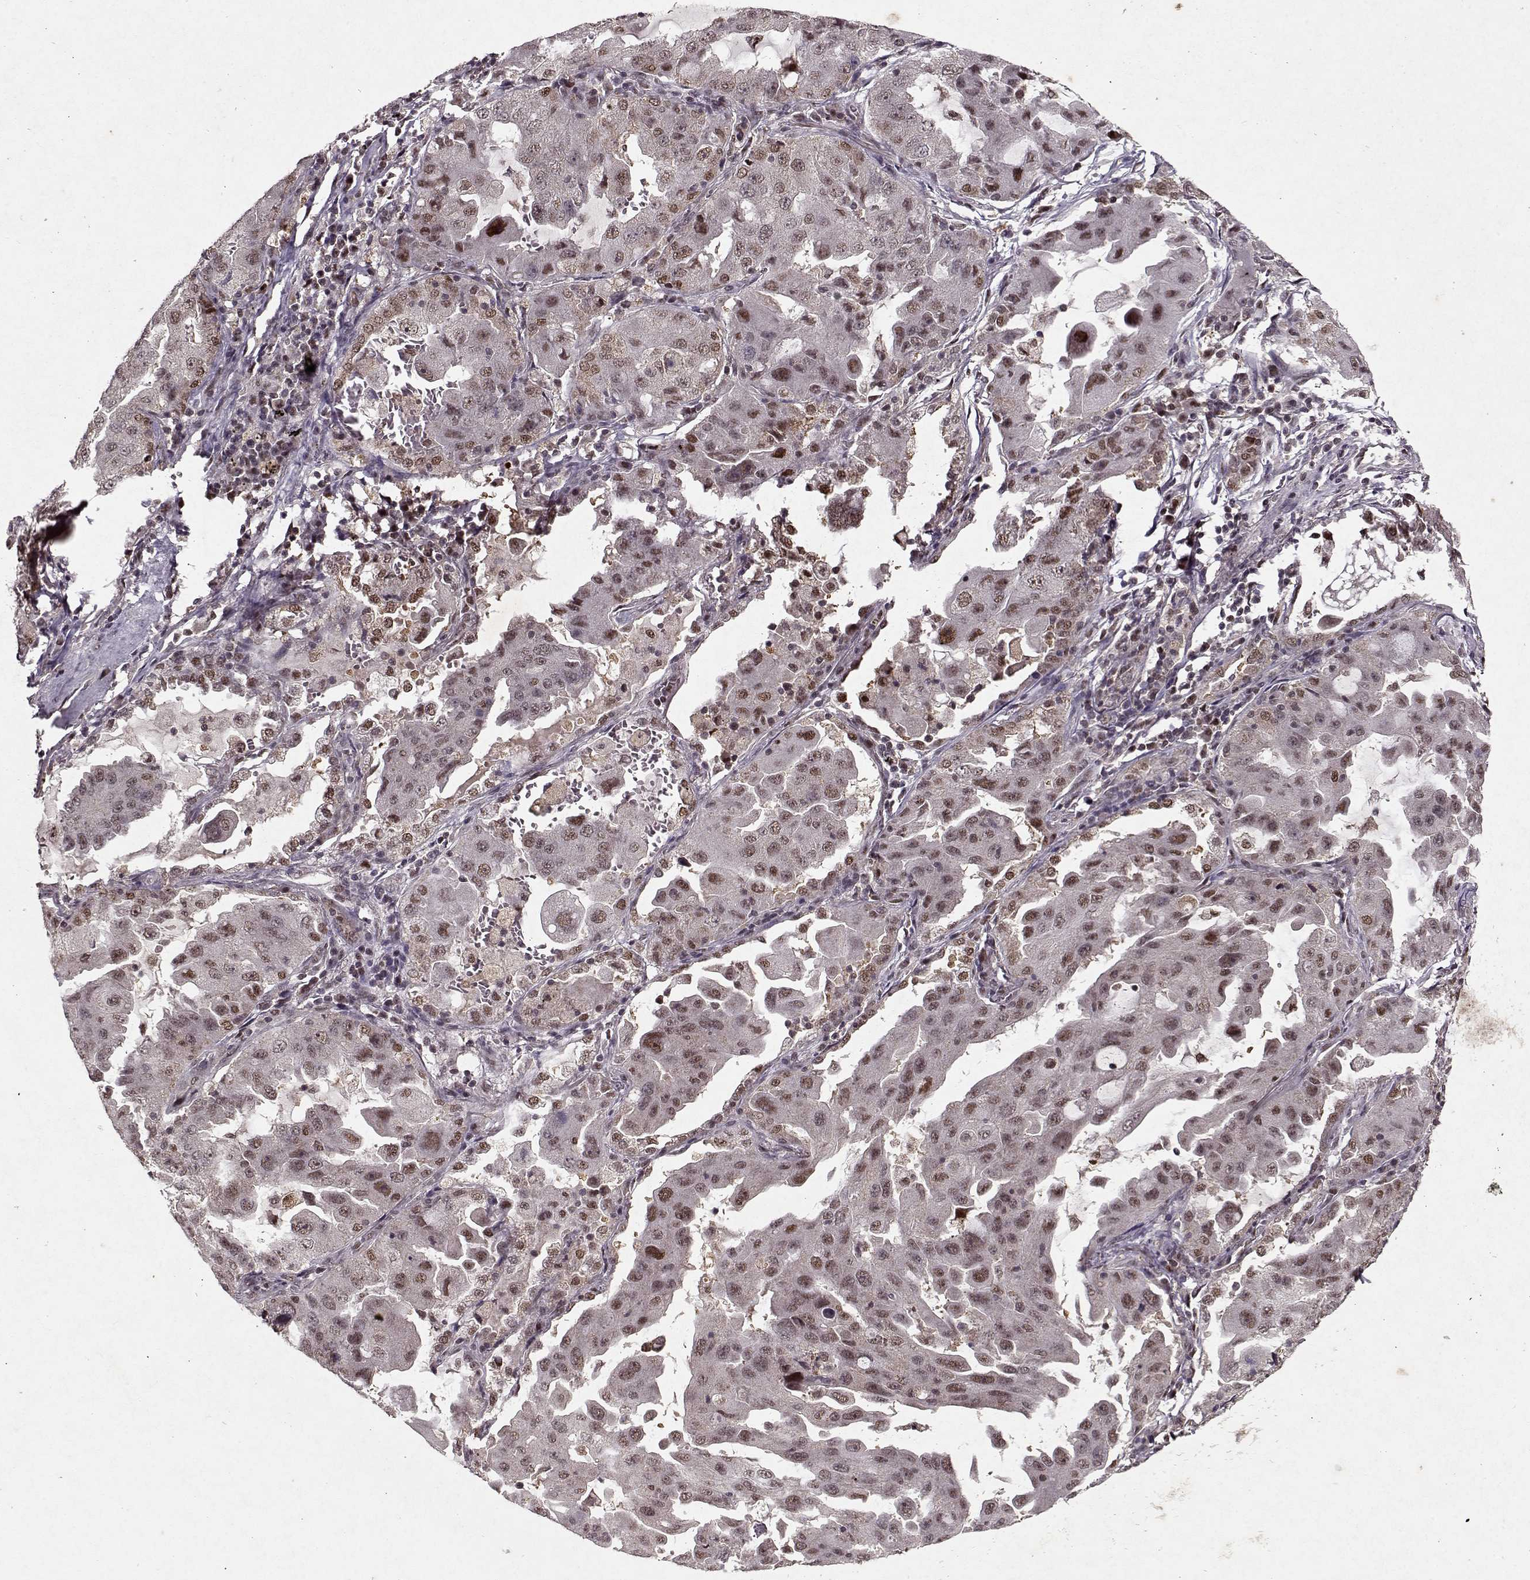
{"staining": {"intensity": "weak", "quantity": ">75%", "location": "nuclear"}, "tissue": "lung cancer", "cell_type": "Tumor cells", "image_type": "cancer", "snomed": [{"axis": "morphology", "description": "Adenocarcinoma, NOS"}, {"axis": "topography", "description": "Lung"}], "caption": "Protein analysis of lung cancer (adenocarcinoma) tissue reveals weak nuclear staining in approximately >75% of tumor cells.", "gene": "PSMA7", "patient": {"sex": "female", "age": 61}}